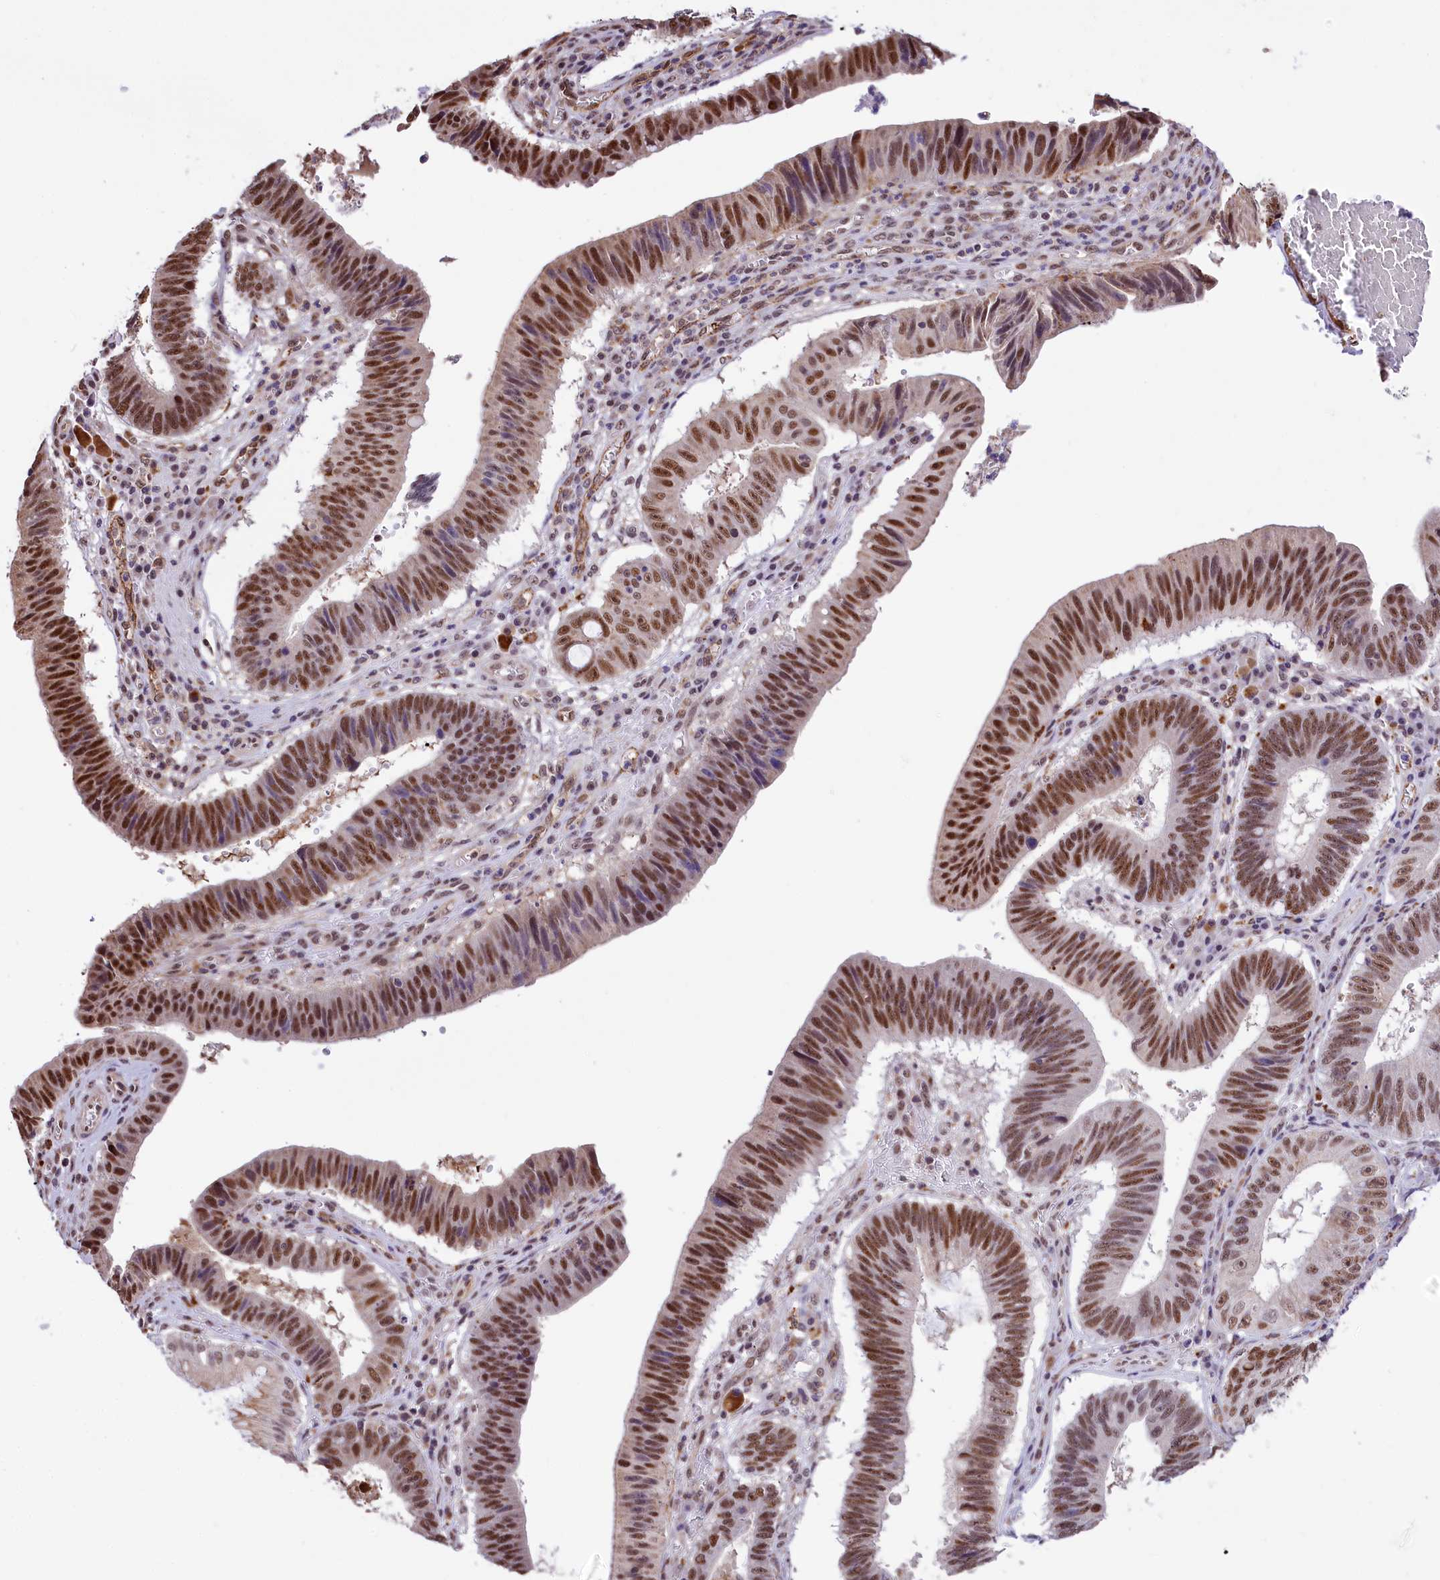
{"staining": {"intensity": "moderate", "quantity": ">75%", "location": "nuclear"}, "tissue": "stomach cancer", "cell_type": "Tumor cells", "image_type": "cancer", "snomed": [{"axis": "morphology", "description": "Adenocarcinoma, NOS"}, {"axis": "topography", "description": "Stomach"}], "caption": "Stomach cancer (adenocarcinoma) stained with a brown dye exhibits moderate nuclear positive staining in about >75% of tumor cells.", "gene": "MRPL54", "patient": {"sex": "male", "age": 59}}